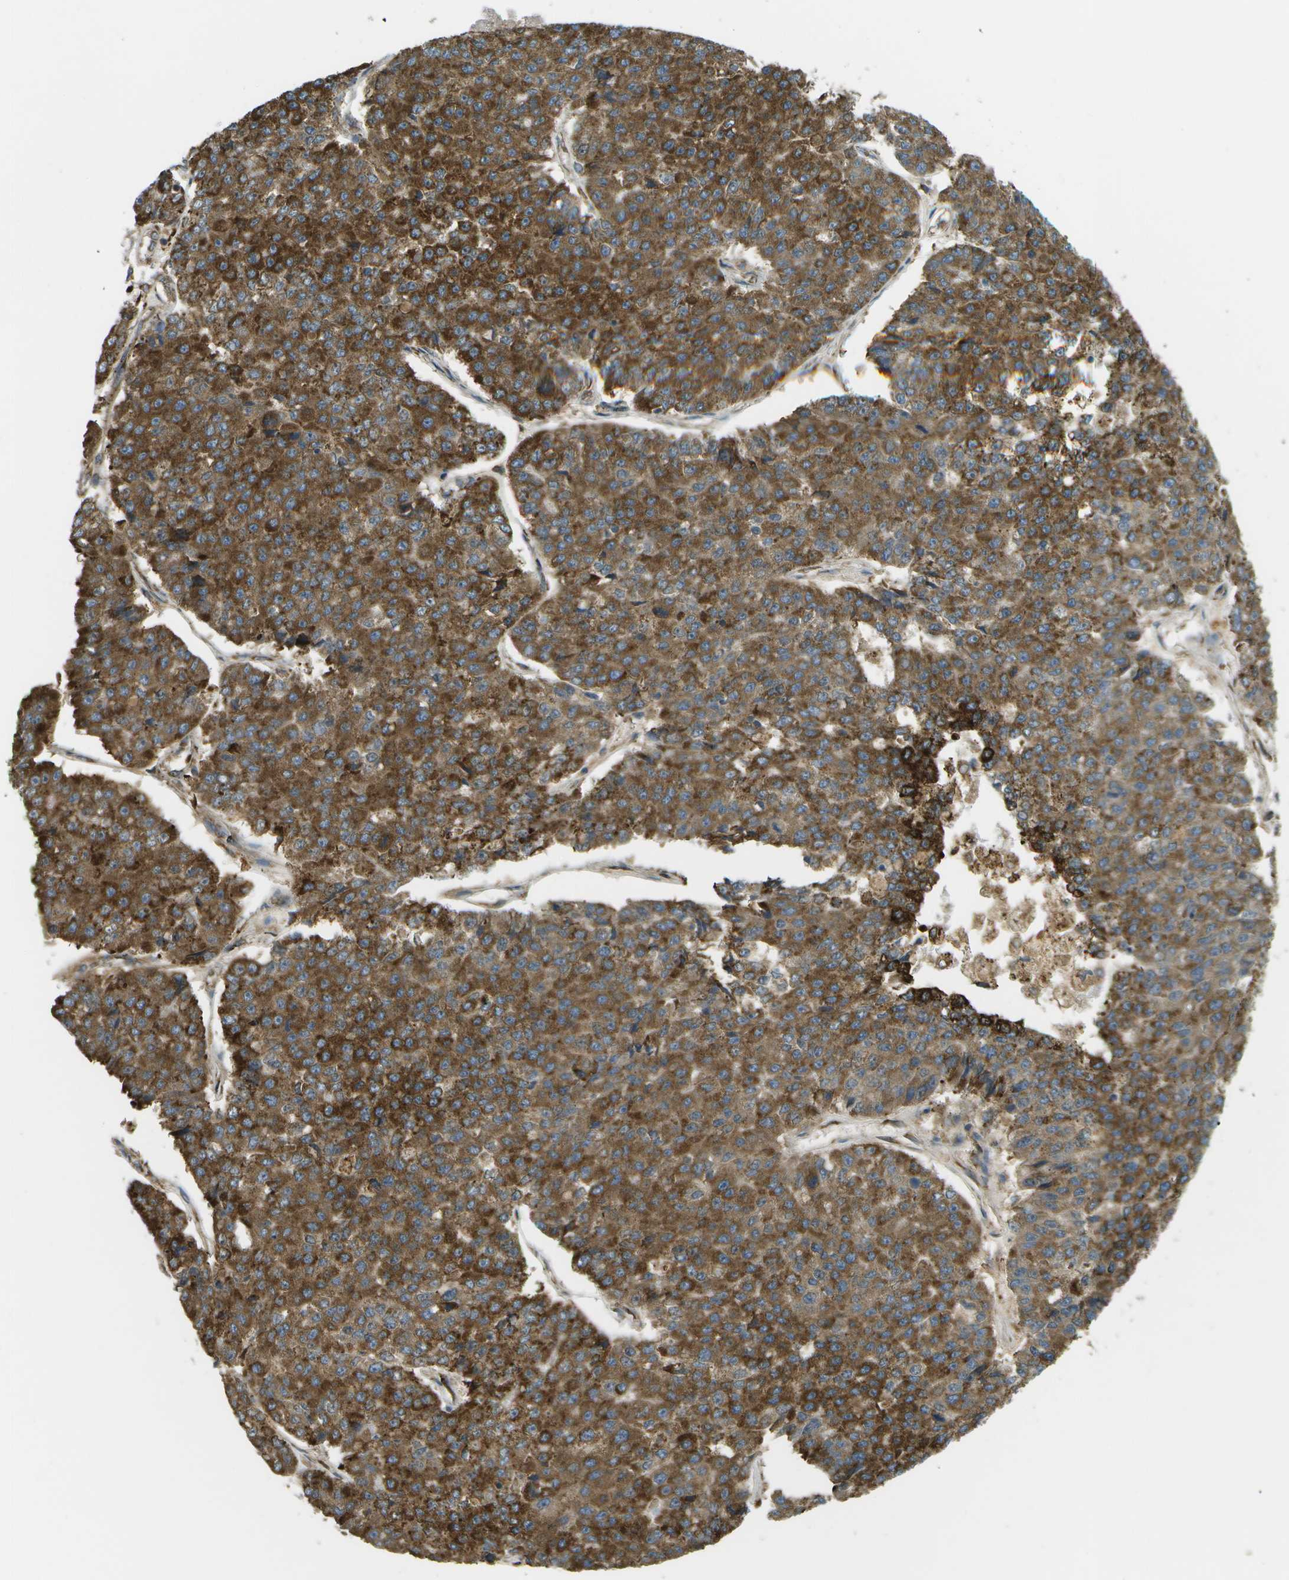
{"staining": {"intensity": "strong", "quantity": ">75%", "location": "cytoplasmic/membranous"}, "tissue": "pancreatic cancer", "cell_type": "Tumor cells", "image_type": "cancer", "snomed": [{"axis": "morphology", "description": "Adenocarcinoma, NOS"}, {"axis": "topography", "description": "Pancreas"}], "caption": "This is an image of immunohistochemistry staining of pancreatic adenocarcinoma, which shows strong positivity in the cytoplasmic/membranous of tumor cells.", "gene": "USP30", "patient": {"sex": "male", "age": 50}}